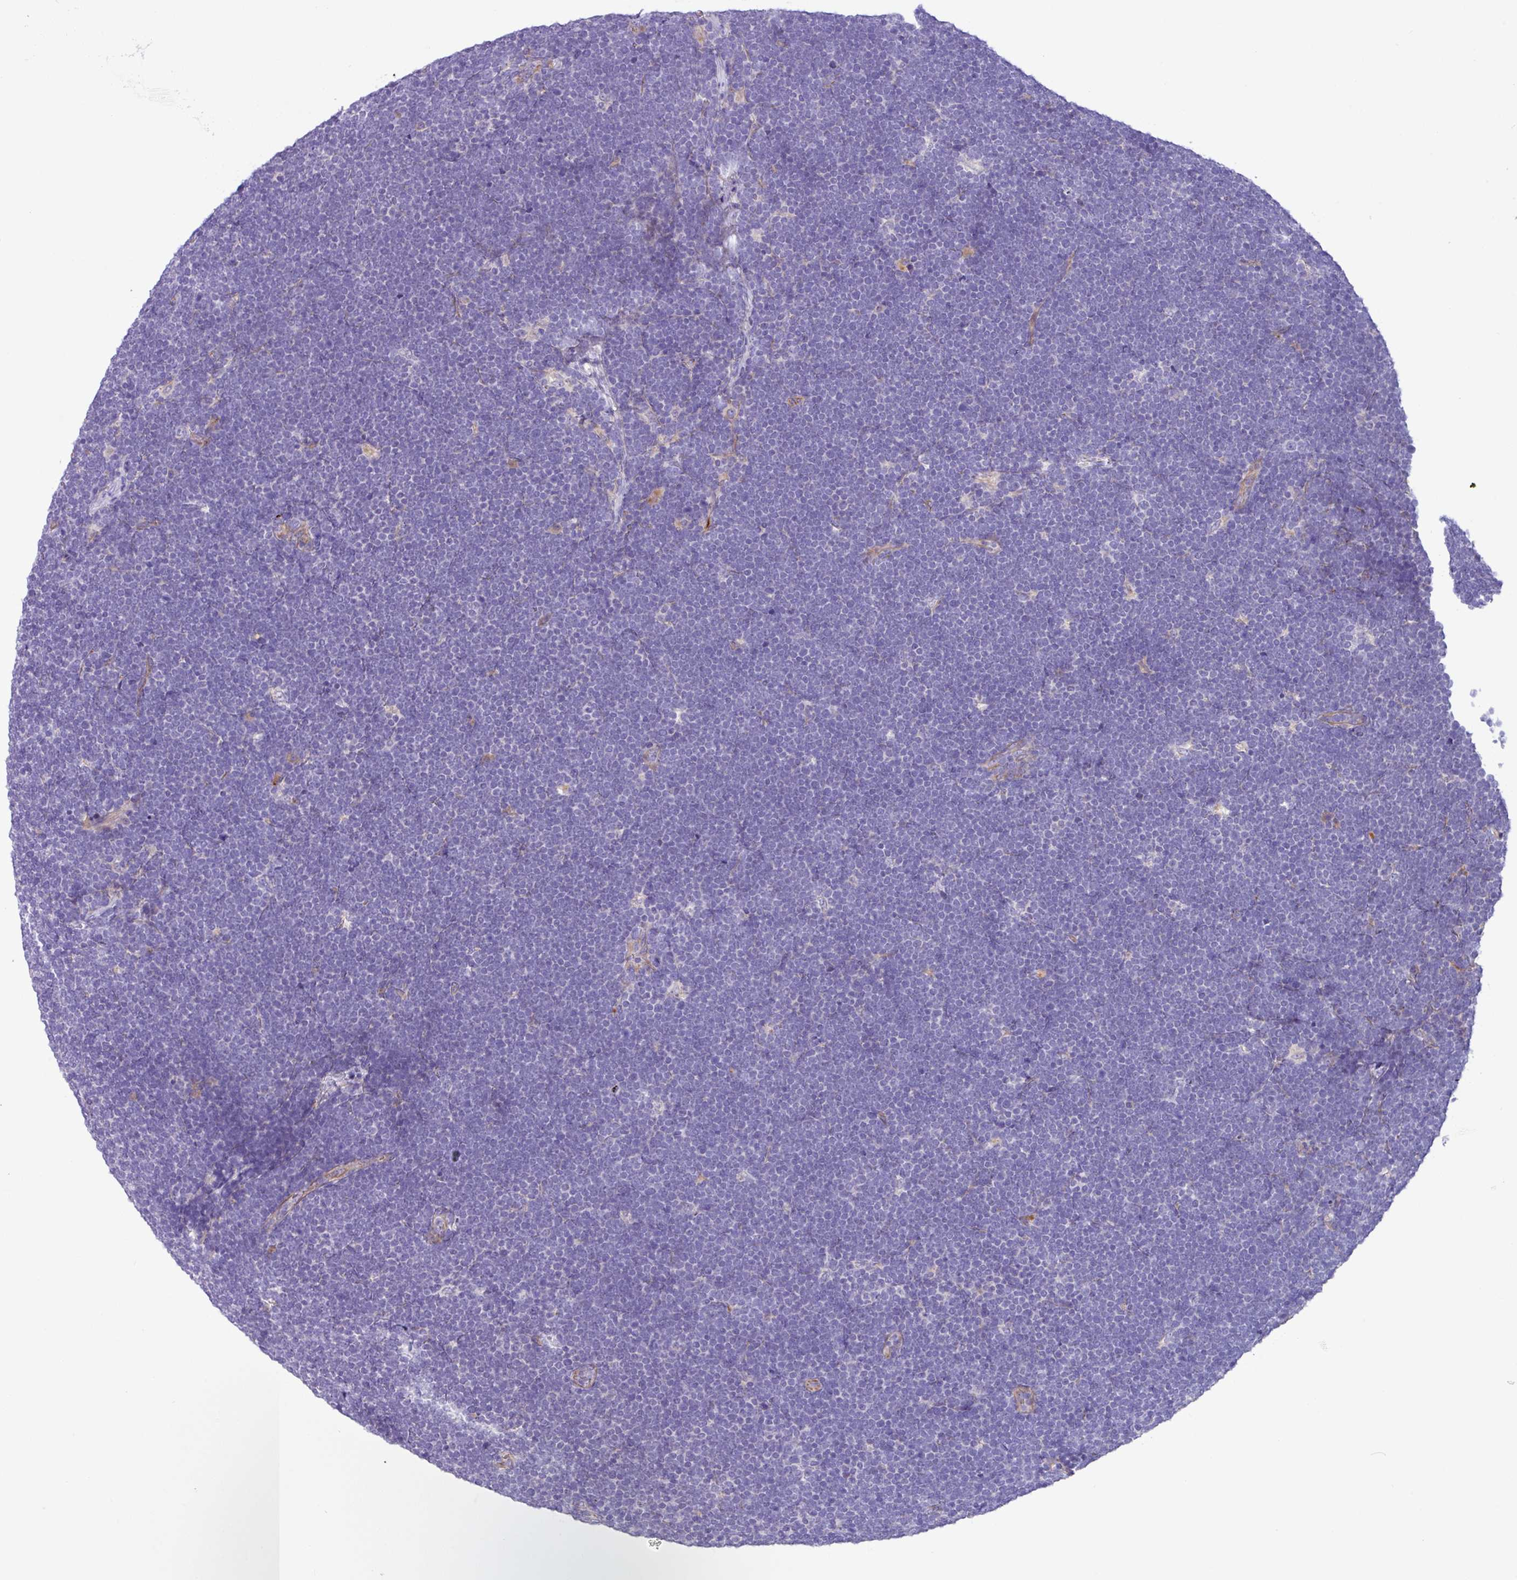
{"staining": {"intensity": "negative", "quantity": "none", "location": "none"}, "tissue": "lymphoma", "cell_type": "Tumor cells", "image_type": "cancer", "snomed": [{"axis": "morphology", "description": "Malignant lymphoma, non-Hodgkin's type, High grade"}, {"axis": "topography", "description": "Lymph node"}], "caption": "This is an immunohistochemistry (IHC) image of high-grade malignant lymphoma, non-Hodgkin's type. There is no expression in tumor cells.", "gene": "MRM2", "patient": {"sex": "male", "age": 13}}